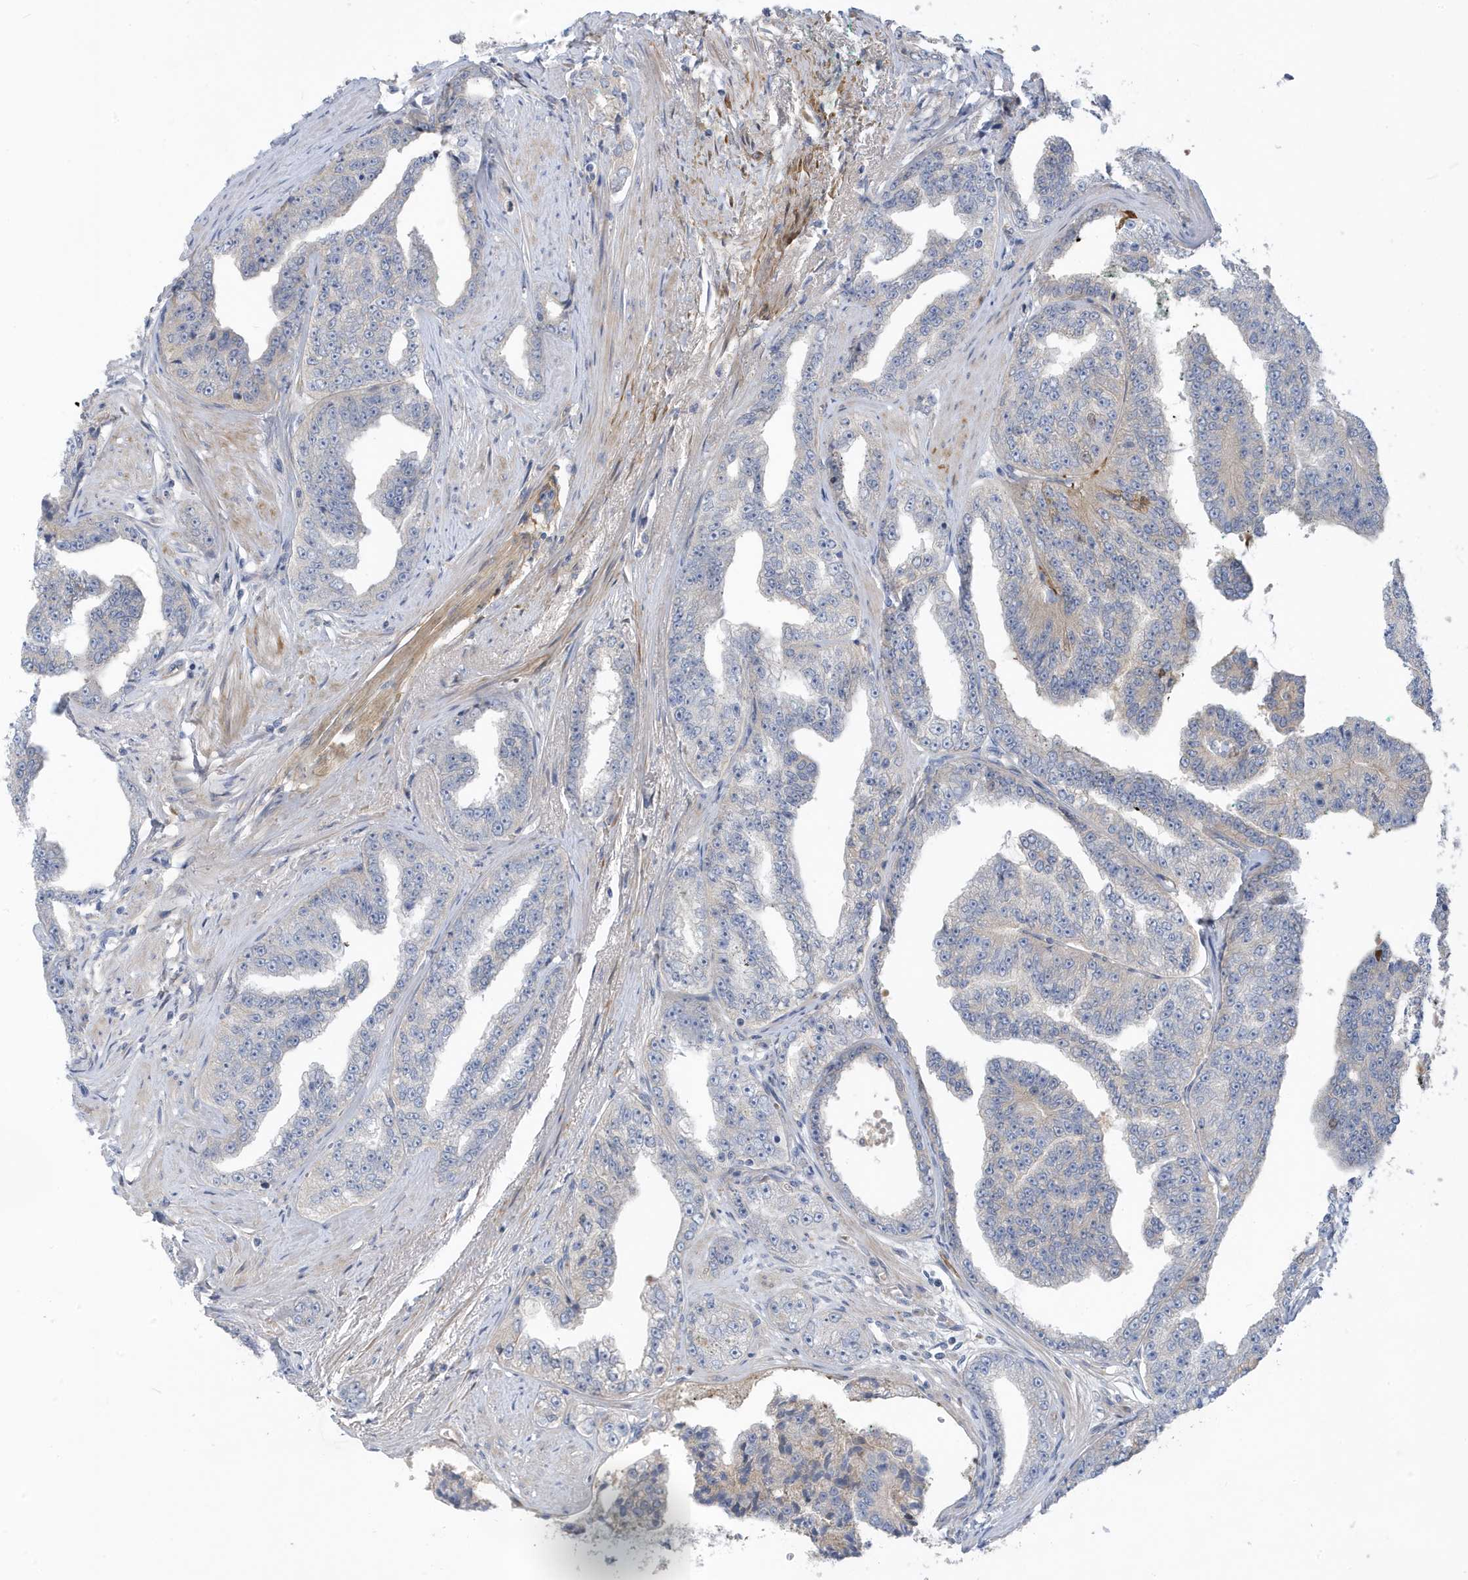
{"staining": {"intensity": "negative", "quantity": "none", "location": "none"}, "tissue": "prostate cancer", "cell_type": "Tumor cells", "image_type": "cancer", "snomed": [{"axis": "morphology", "description": "Adenocarcinoma, High grade"}, {"axis": "topography", "description": "Prostate"}], "caption": "High power microscopy histopathology image of an IHC image of prostate high-grade adenocarcinoma, revealing no significant expression in tumor cells.", "gene": "ATP13A5", "patient": {"sex": "male", "age": 71}}